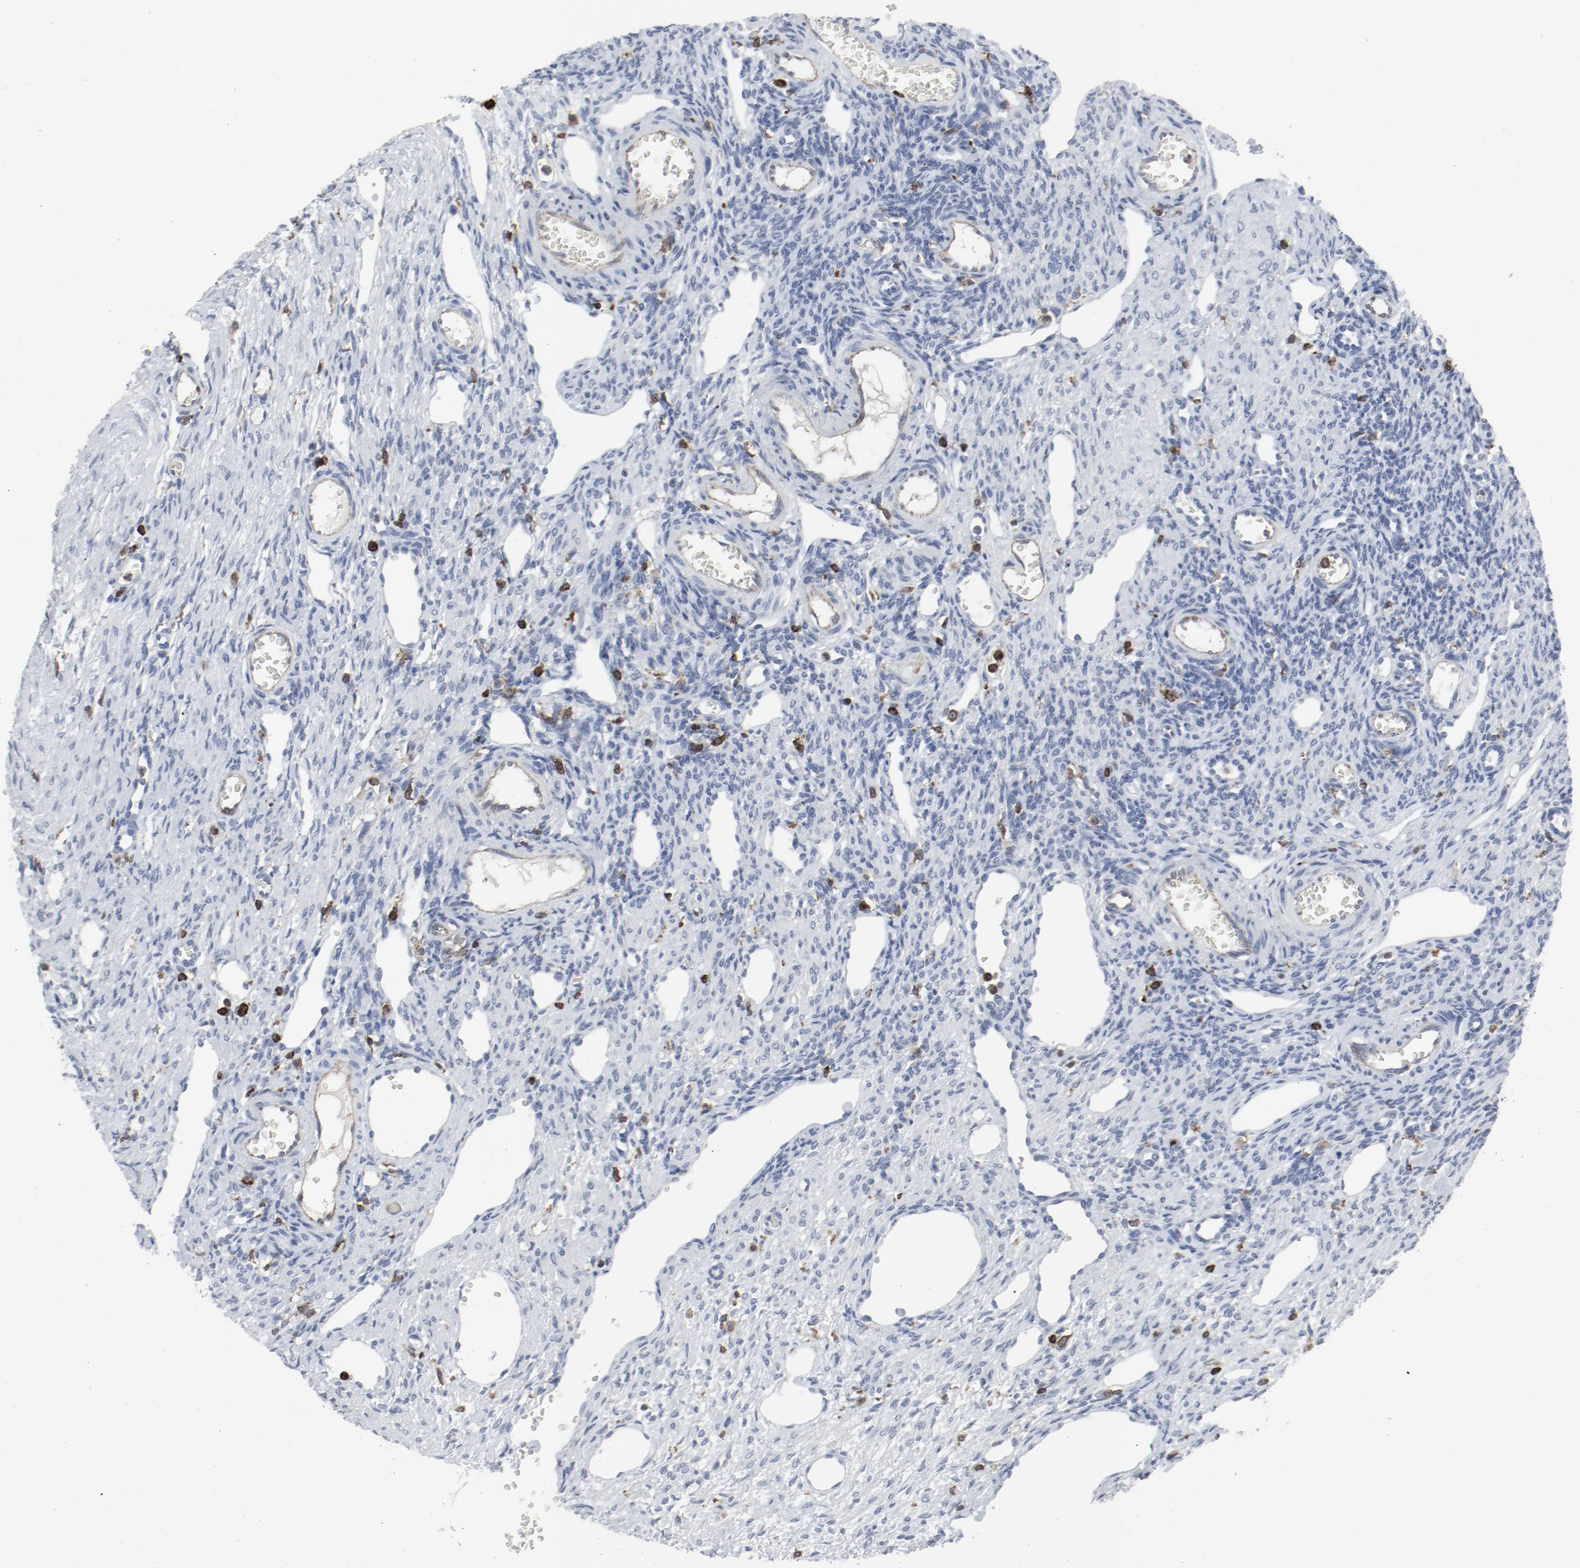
{"staining": {"intensity": "negative", "quantity": "none", "location": "none"}, "tissue": "ovary", "cell_type": "Ovarian stroma cells", "image_type": "normal", "snomed": [{"axis": "morphology", "description": "Normal tissue, NOS"}, {"axis": "topography", "description": "Ovary"}], "caption": "Immunohistochemistry image of unremarkable ovary: ovary stained with DAB demonstrates no significant protein positivity in ovarian stroma cells.", "gene": "LCP2", "patient": {"sex": "female", "age": 33}}